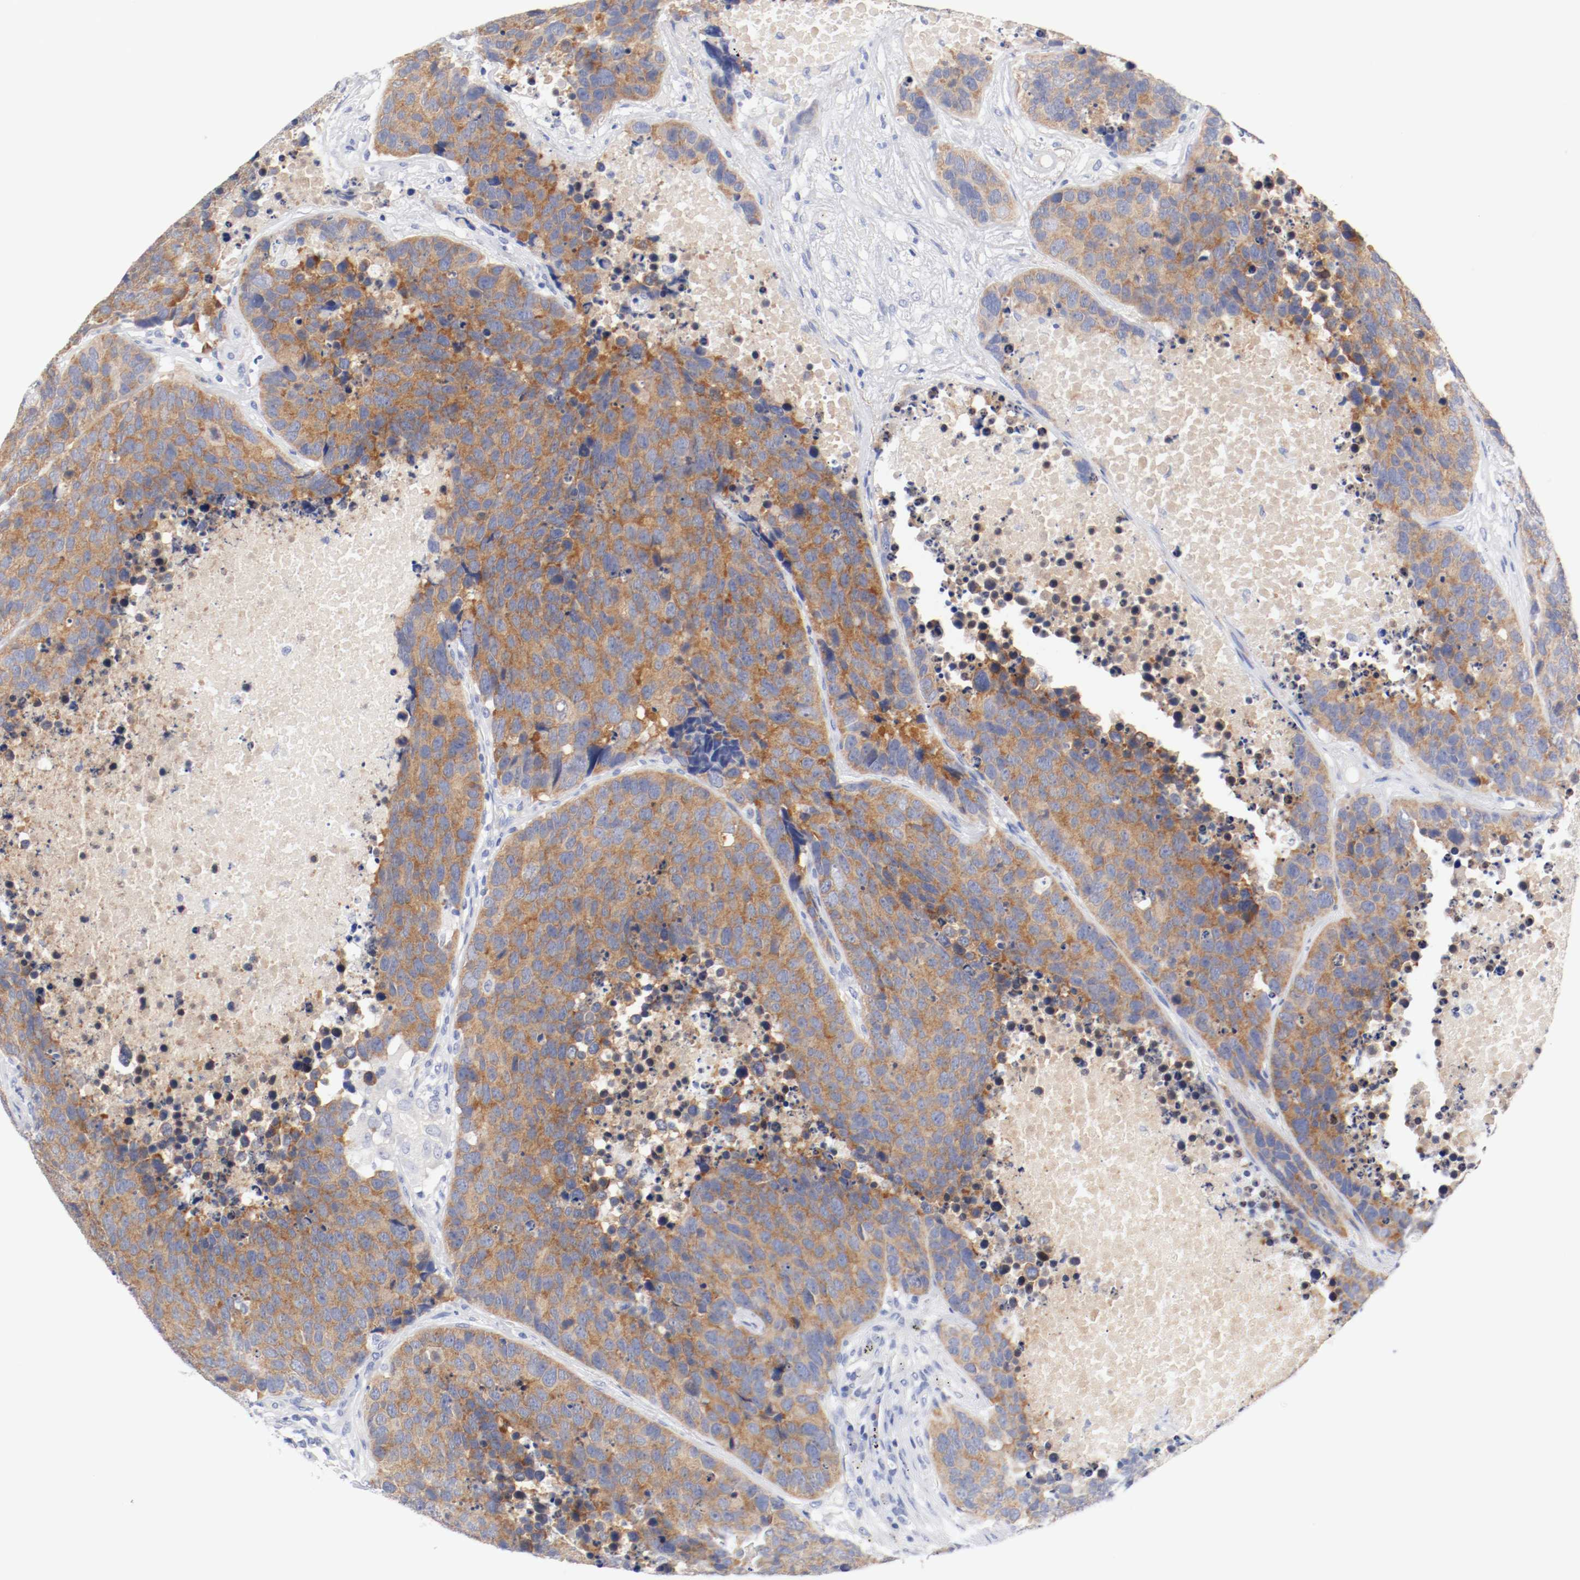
{"staining": {"intensity": "moderate", "quantity": ">75%", "location": "cytoplasmic/membranous"}, "tissue": "carcinoid", "cell_type": "Tumor cells", "image_type": "cancer", "snomed": [{"axis": "morphology", "description": "Carcinoid, malignant, NOS"}, {"axis": "topography", "description": "Lung"}], "caption": "IHC image of neoplastic tissue: human carcinoid (malignant) stained using immunohistochemistry shows medium levels of moderate protein expression localized specifically in the cytoplasmic/membranous of tumor cells, appearing as a cytoplasmic/membranous brown color.", "gene": "HOMER1", "patient": {"sex": "male", "age": 60}}